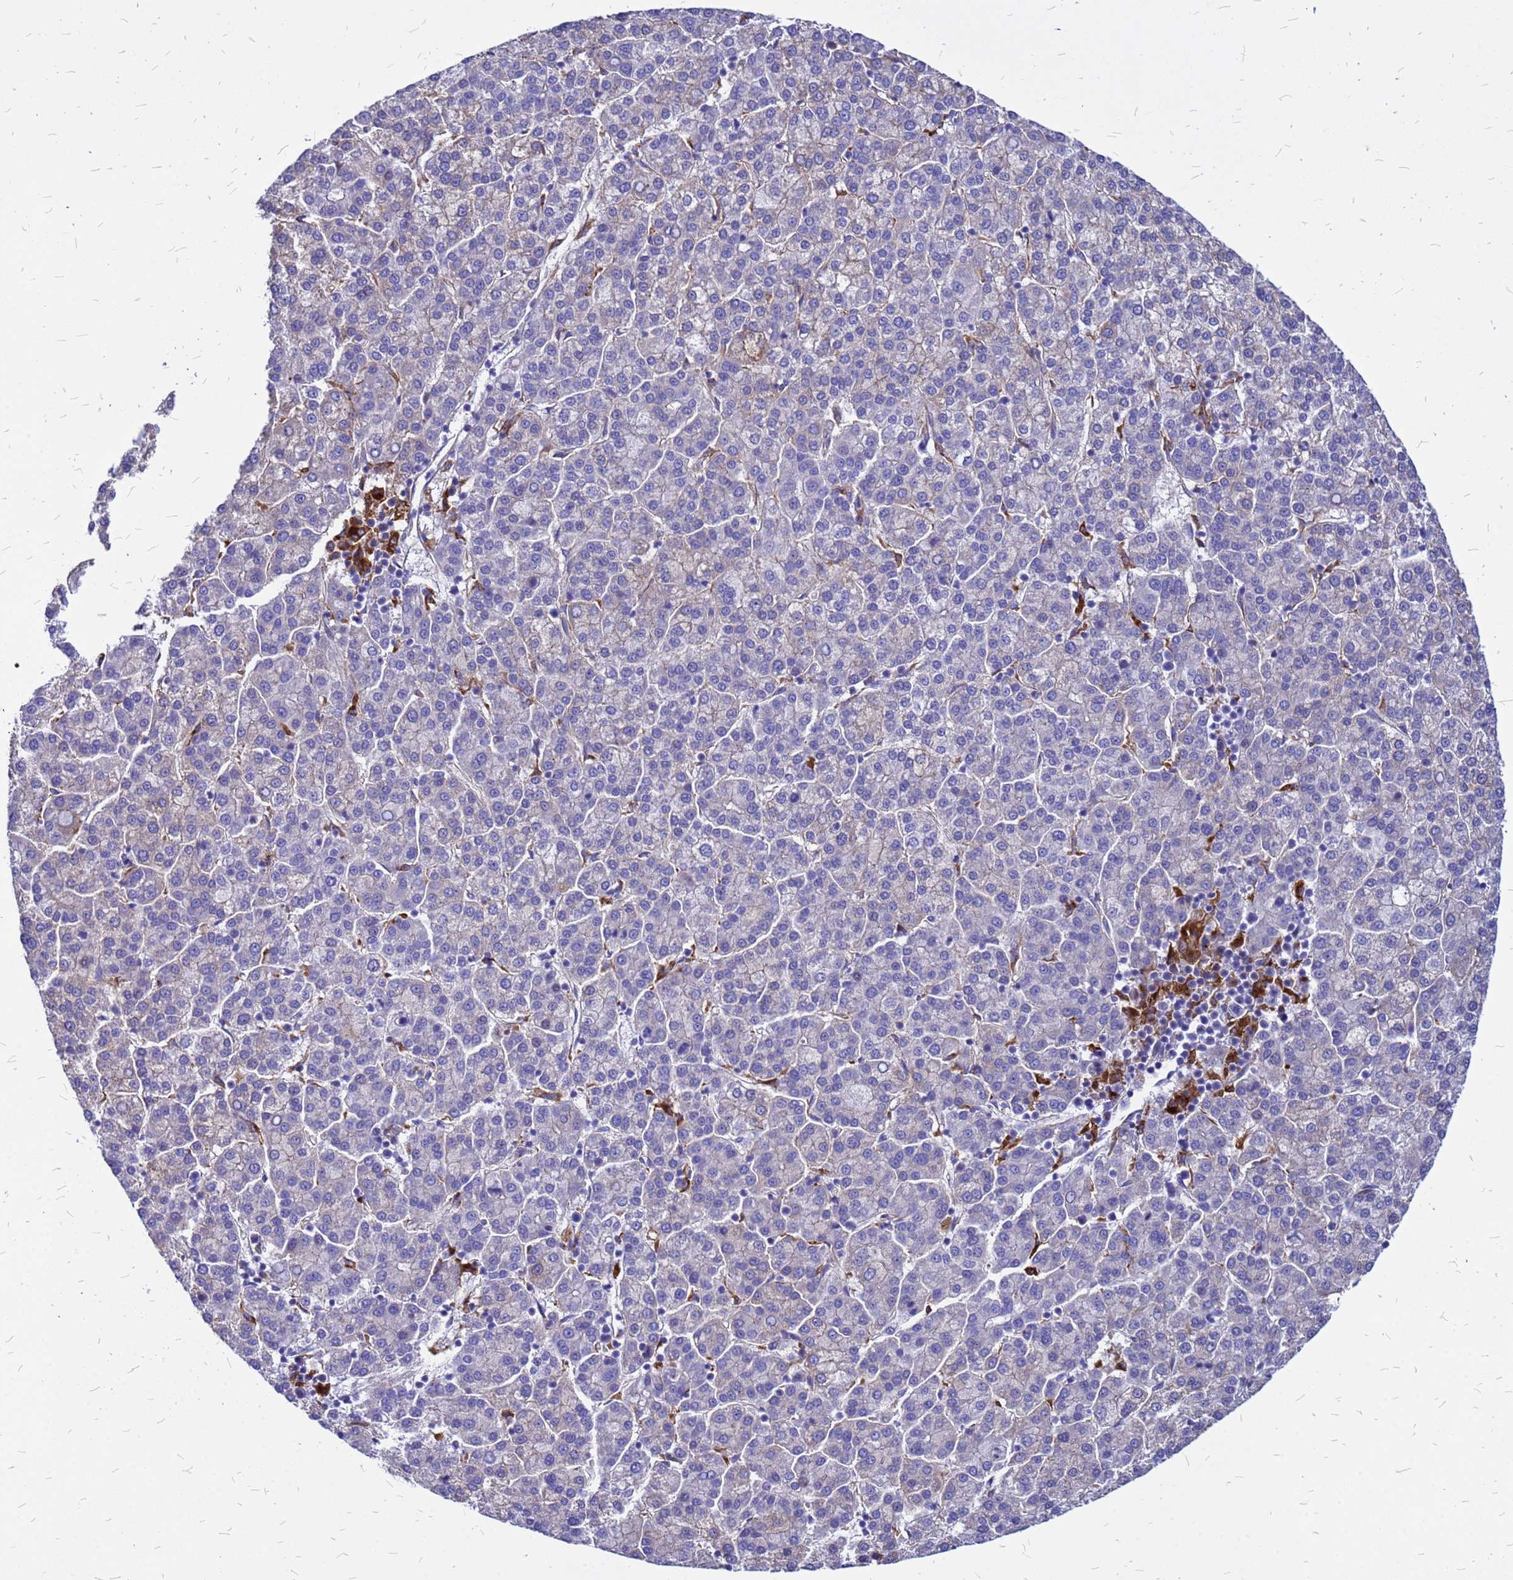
{"staining": {"intensity": "negative", "quantity": "none", "location": "none"}, "tissue": "liver cancer", "cell_type": "Tumor cells", "image_type": "cancer", "snomed": [{"axis": "morphology", "description": "Carcinoma, Hepatocellular, NOS"}, {"axis": "topography", "description": "Liver"}], "caption": "There is no significant expression in tumor cells of liver cancer (hepatocellular carcinoma). (Brightfield microscopy of DAB (3,3'-diaminobenzidine) immunohistochemistry (IHC) at high magnification).", "gene": "NOSTRIN", "patient": {"sex": "female", "age": 58}}